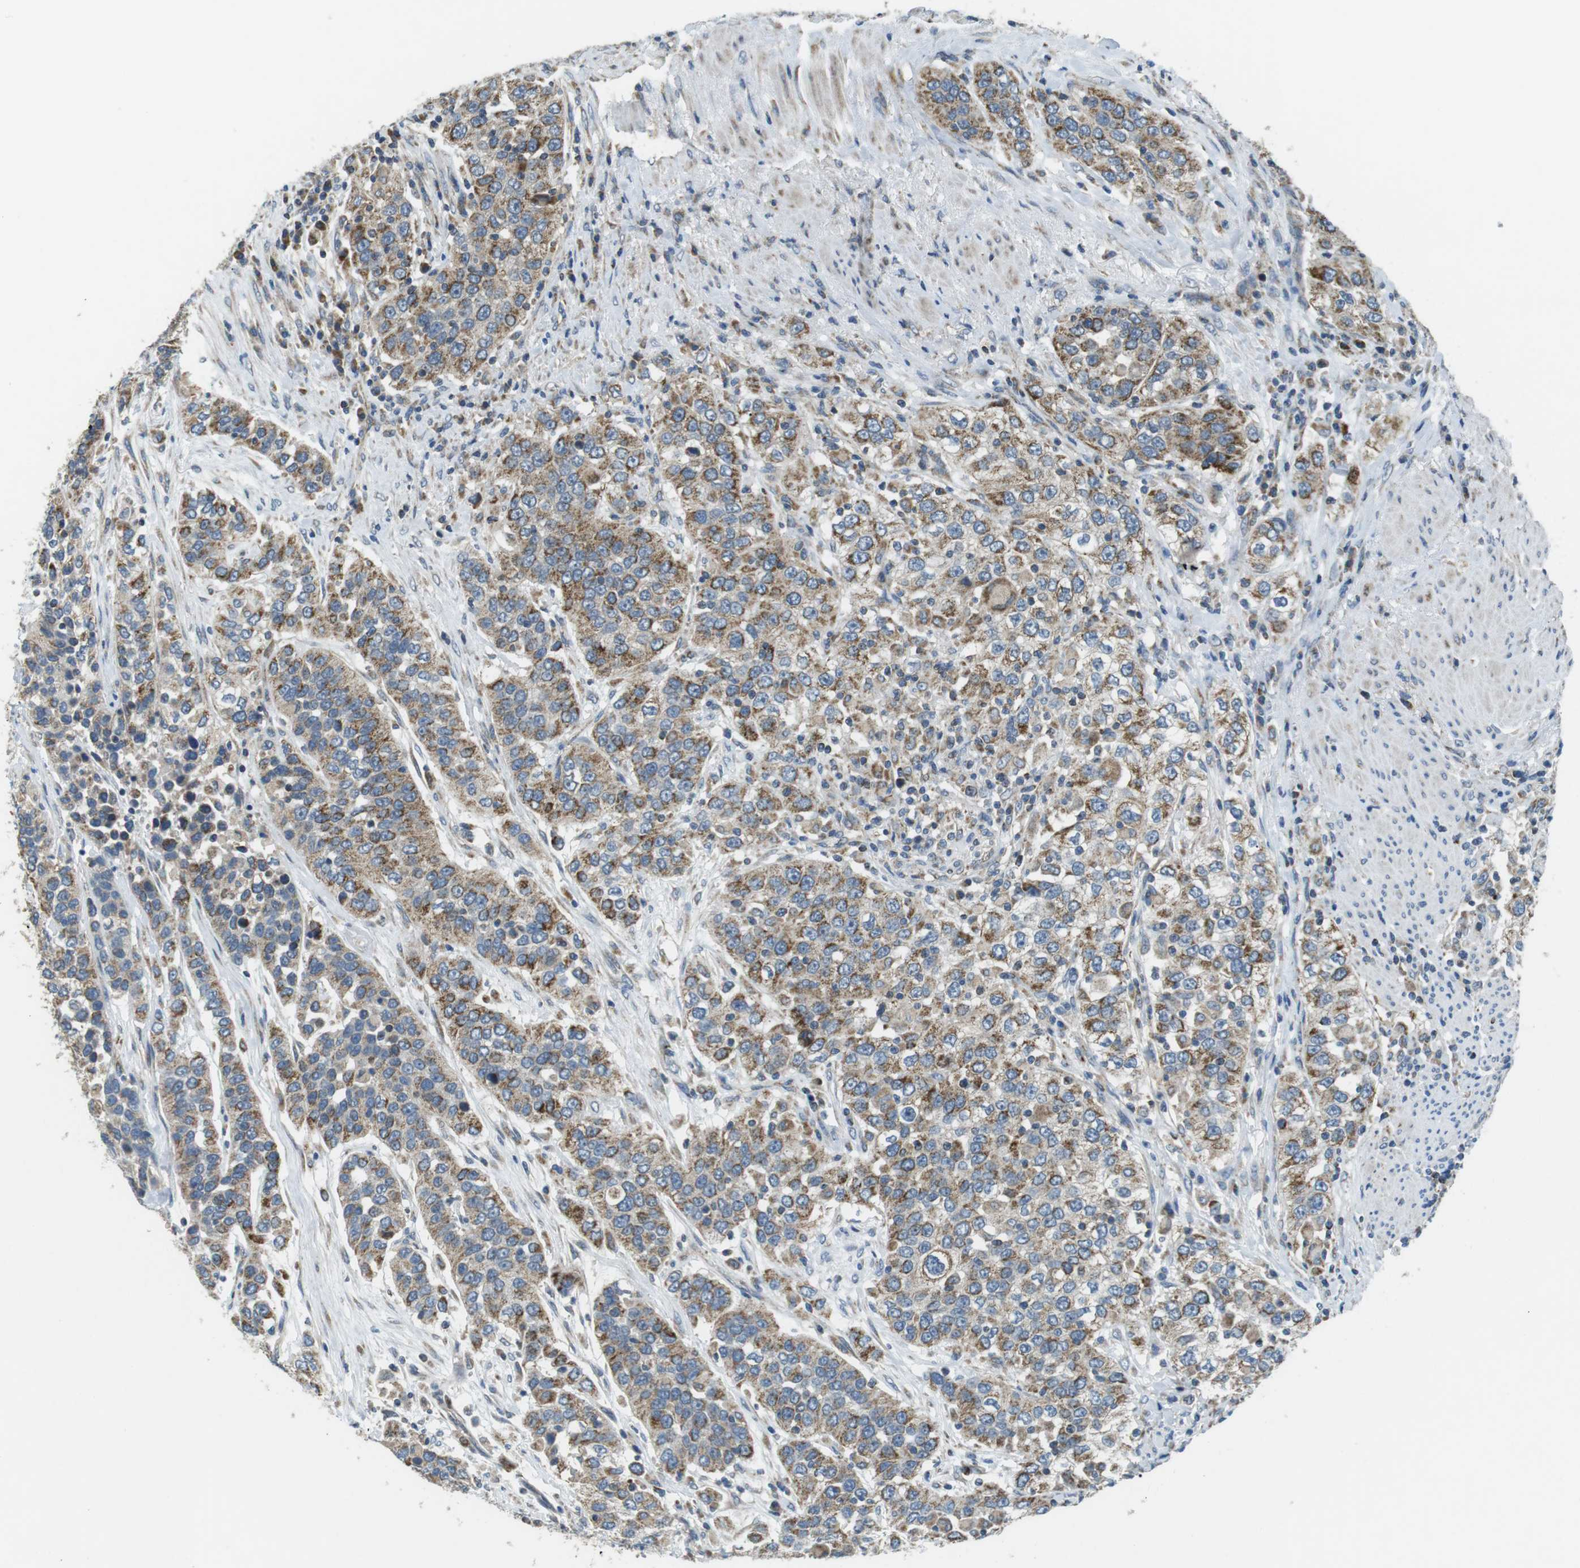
{"staining": {"intensity": "moderate", "quantity": ">75%", "location": "cytoplasmic/membranous"}, "tissue": "urothelial cancer", "cell_type": "Tumor cells", "image_type": "cancer", "snomed": [{"axis": "morphology", "description": "Urothelial carcinoma, High grade"}, {"axis": "topography", "description": "Urinary bladder"}], "caption": "There is medium levels of moderate cytoplasmic/membranous positivity in tumor cells of high-grade urothelial carcinoma, as demonstrated by immunohistochemical staining (brown color).", "gene": "BACE1", "patient": {"sex": "female", "age": 80}}